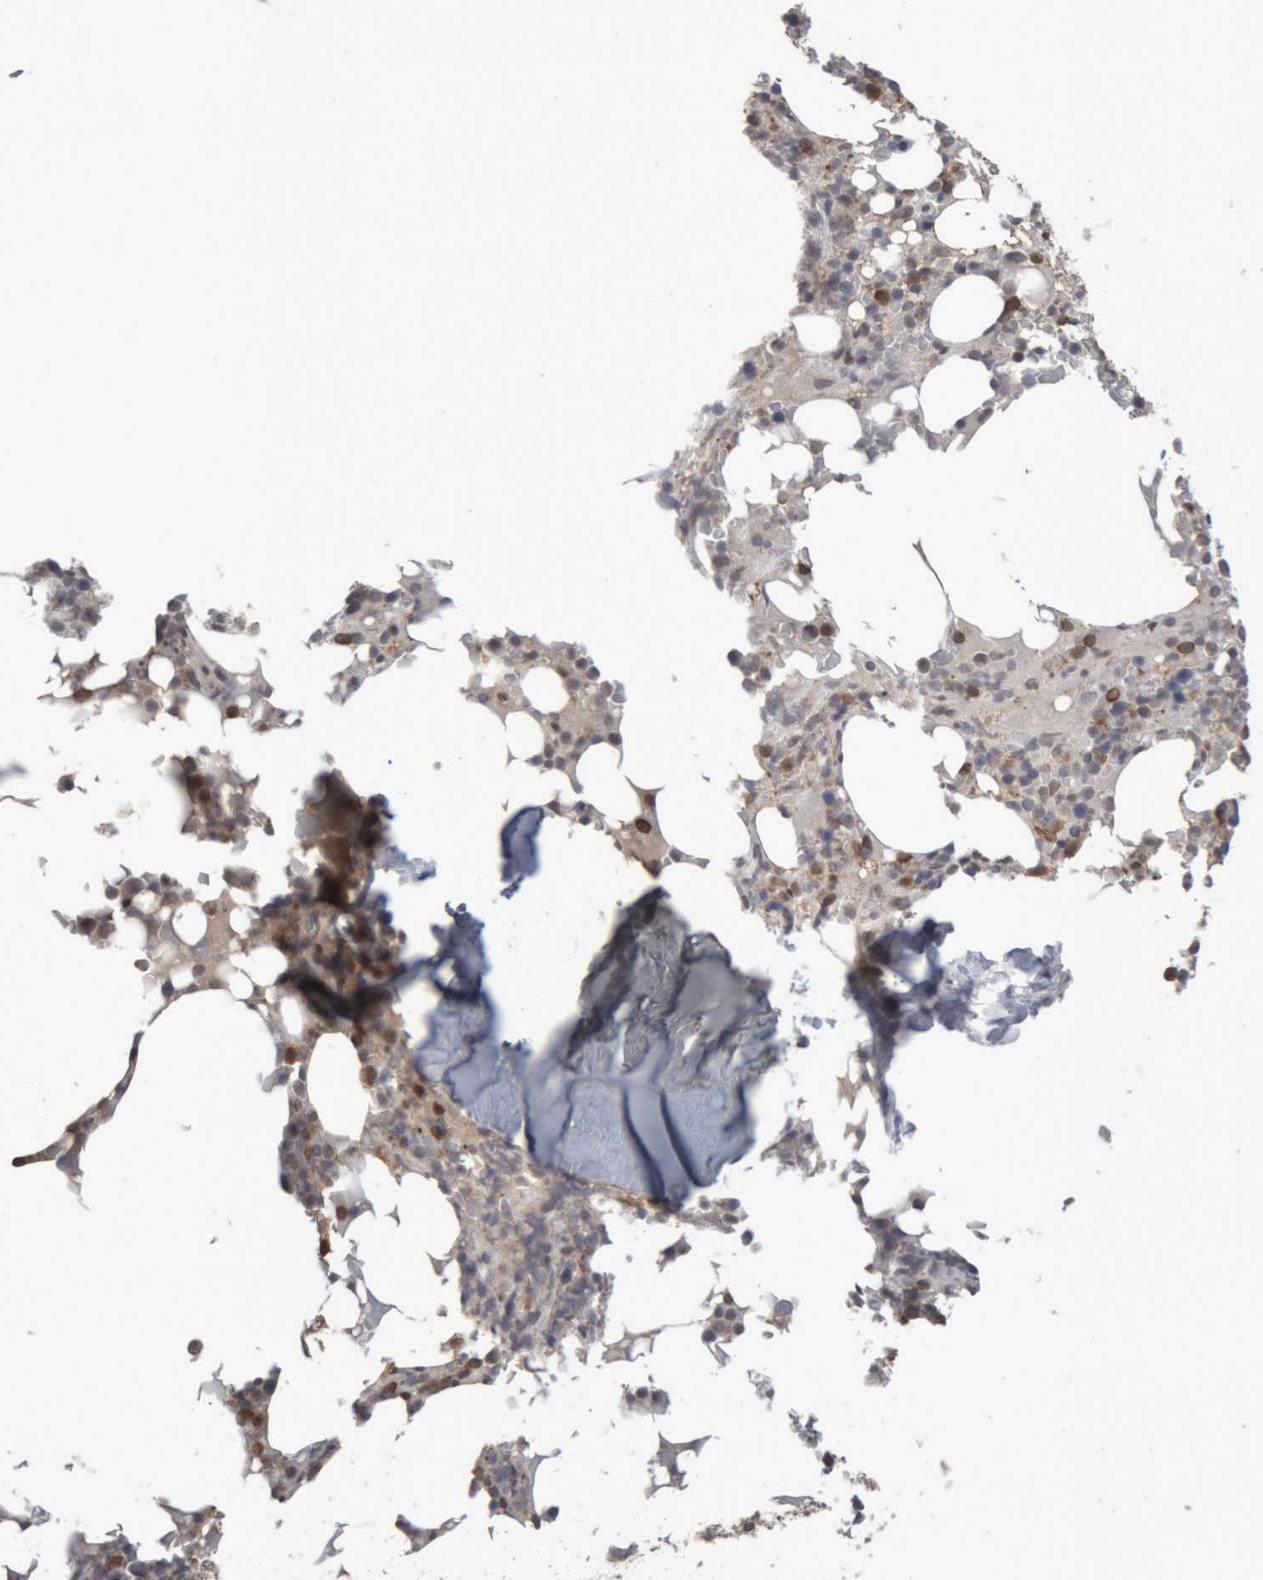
{"staining": {"intensity": "moderate", "quantity": "<25%", "location": "cytoplasmic/membranous"}, "tissue": "bone marrow", "cell_type": "Hematopoietic cells", "image_type": "normal", "snomed": [{"axis": "morphology", "description": "Normal tissue, NOS"}, {"axis": "topography", "description": "Bone marrow"}], "caption": "Immunohistochemical staining of benign human bone marrow reveals low levels of moderate cytoplasmic/membranous staining in approximately <25% of hematopoietic cells.", "gene": "NFATC2", "patient": {"sex": "male", "age": 58}}